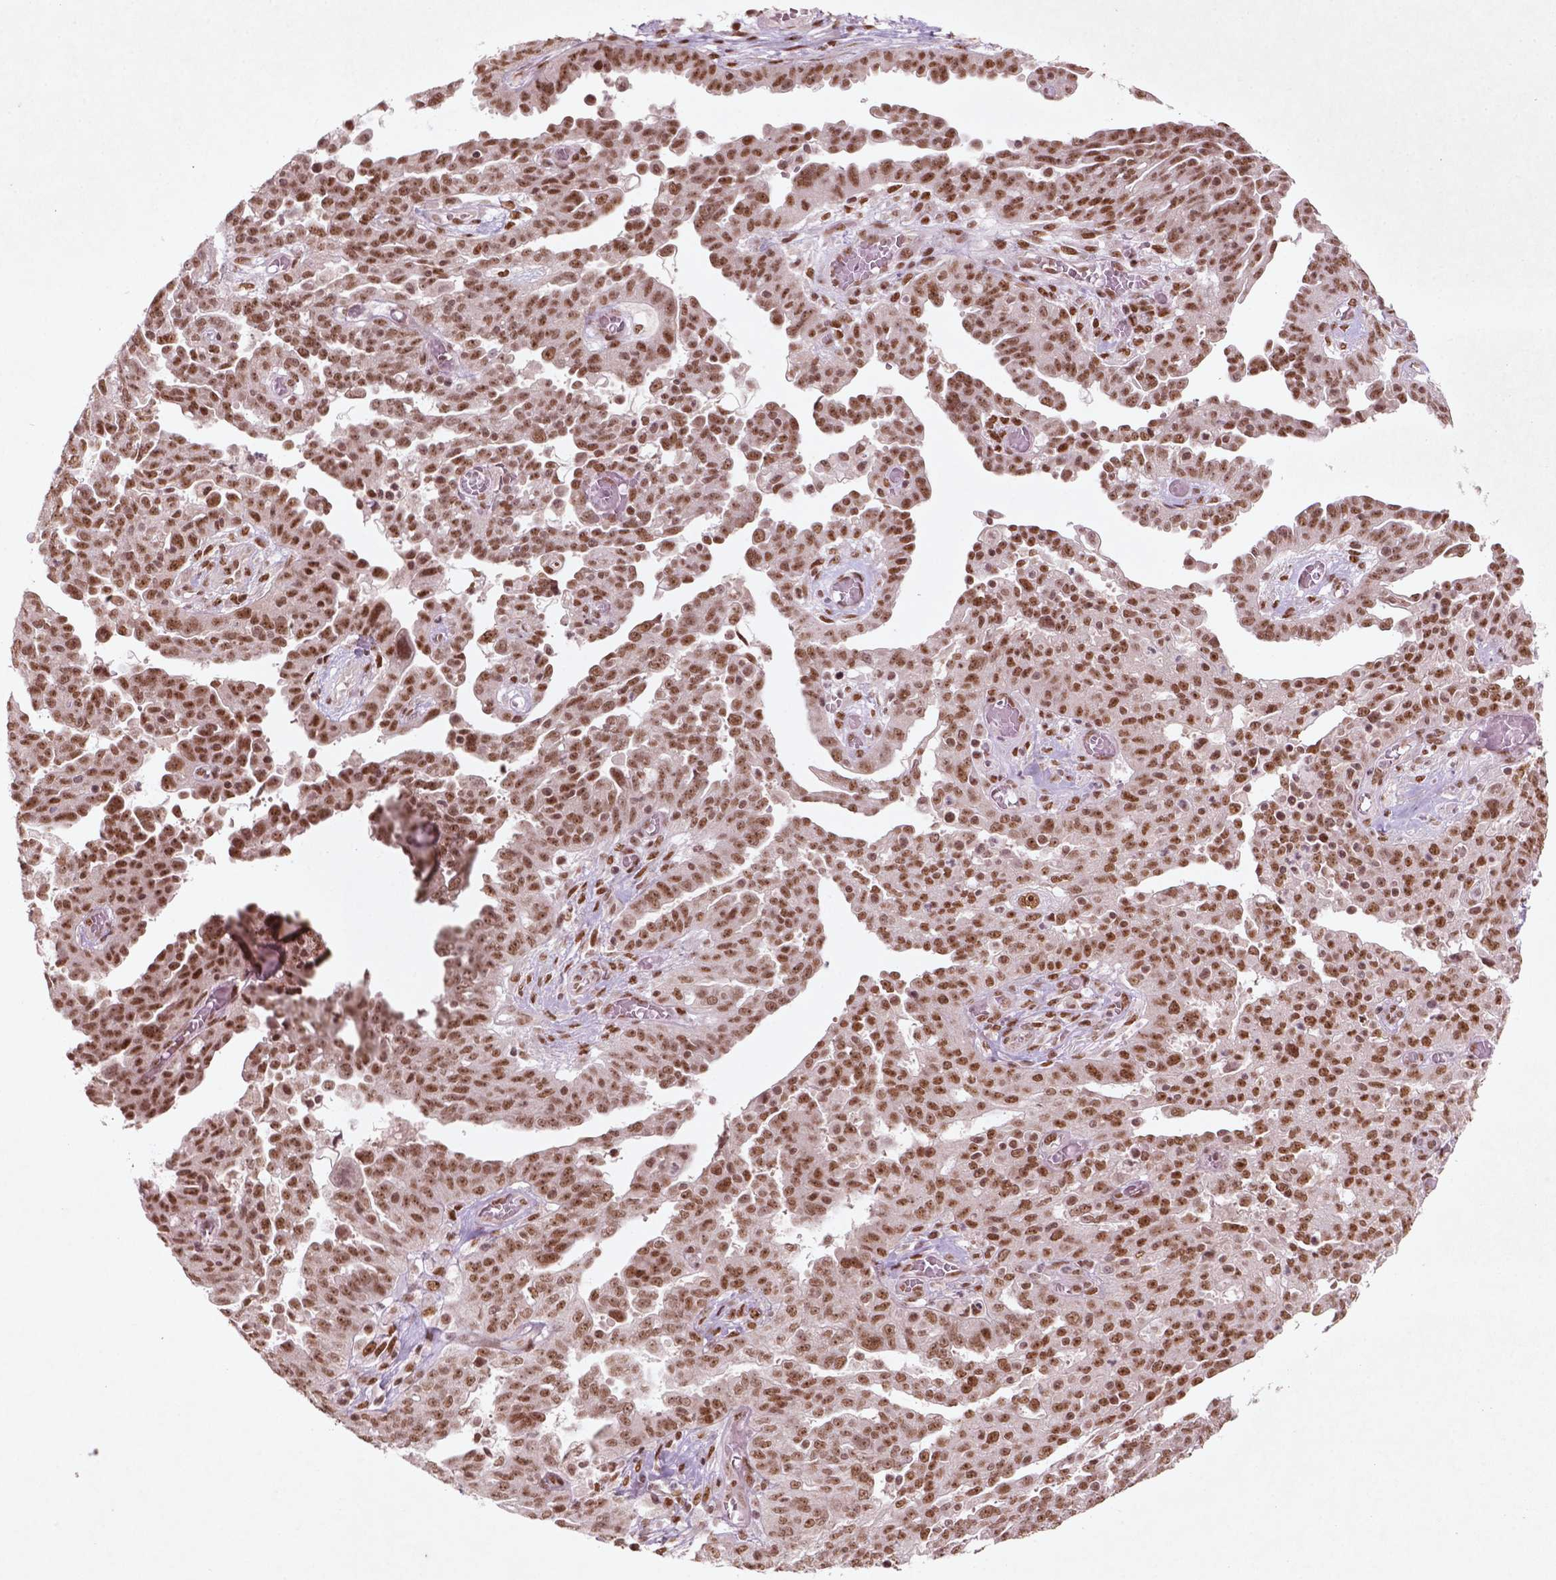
{"staining": {"intensity": "moderate", "quantity": ">75%", "location": "nuclear"}, "tissue": "ovarian cancer", "cell_type": "Tumor cells", "image_type": "cancer", "snomed": [{"axis": "morphology", "description": "Cystadenocarcinoma, serous, NOS"}, {"axis": "topography", "description": "Ovary"}], "caption": "Immunohistochemical staining of human ovarian serous cystadenocarcinoma displays medium levels of moderate nuclear staining in about >75% of tumor cells.", "gene": "HMG20B", "patient": {"sex": "female", "age": 67}}